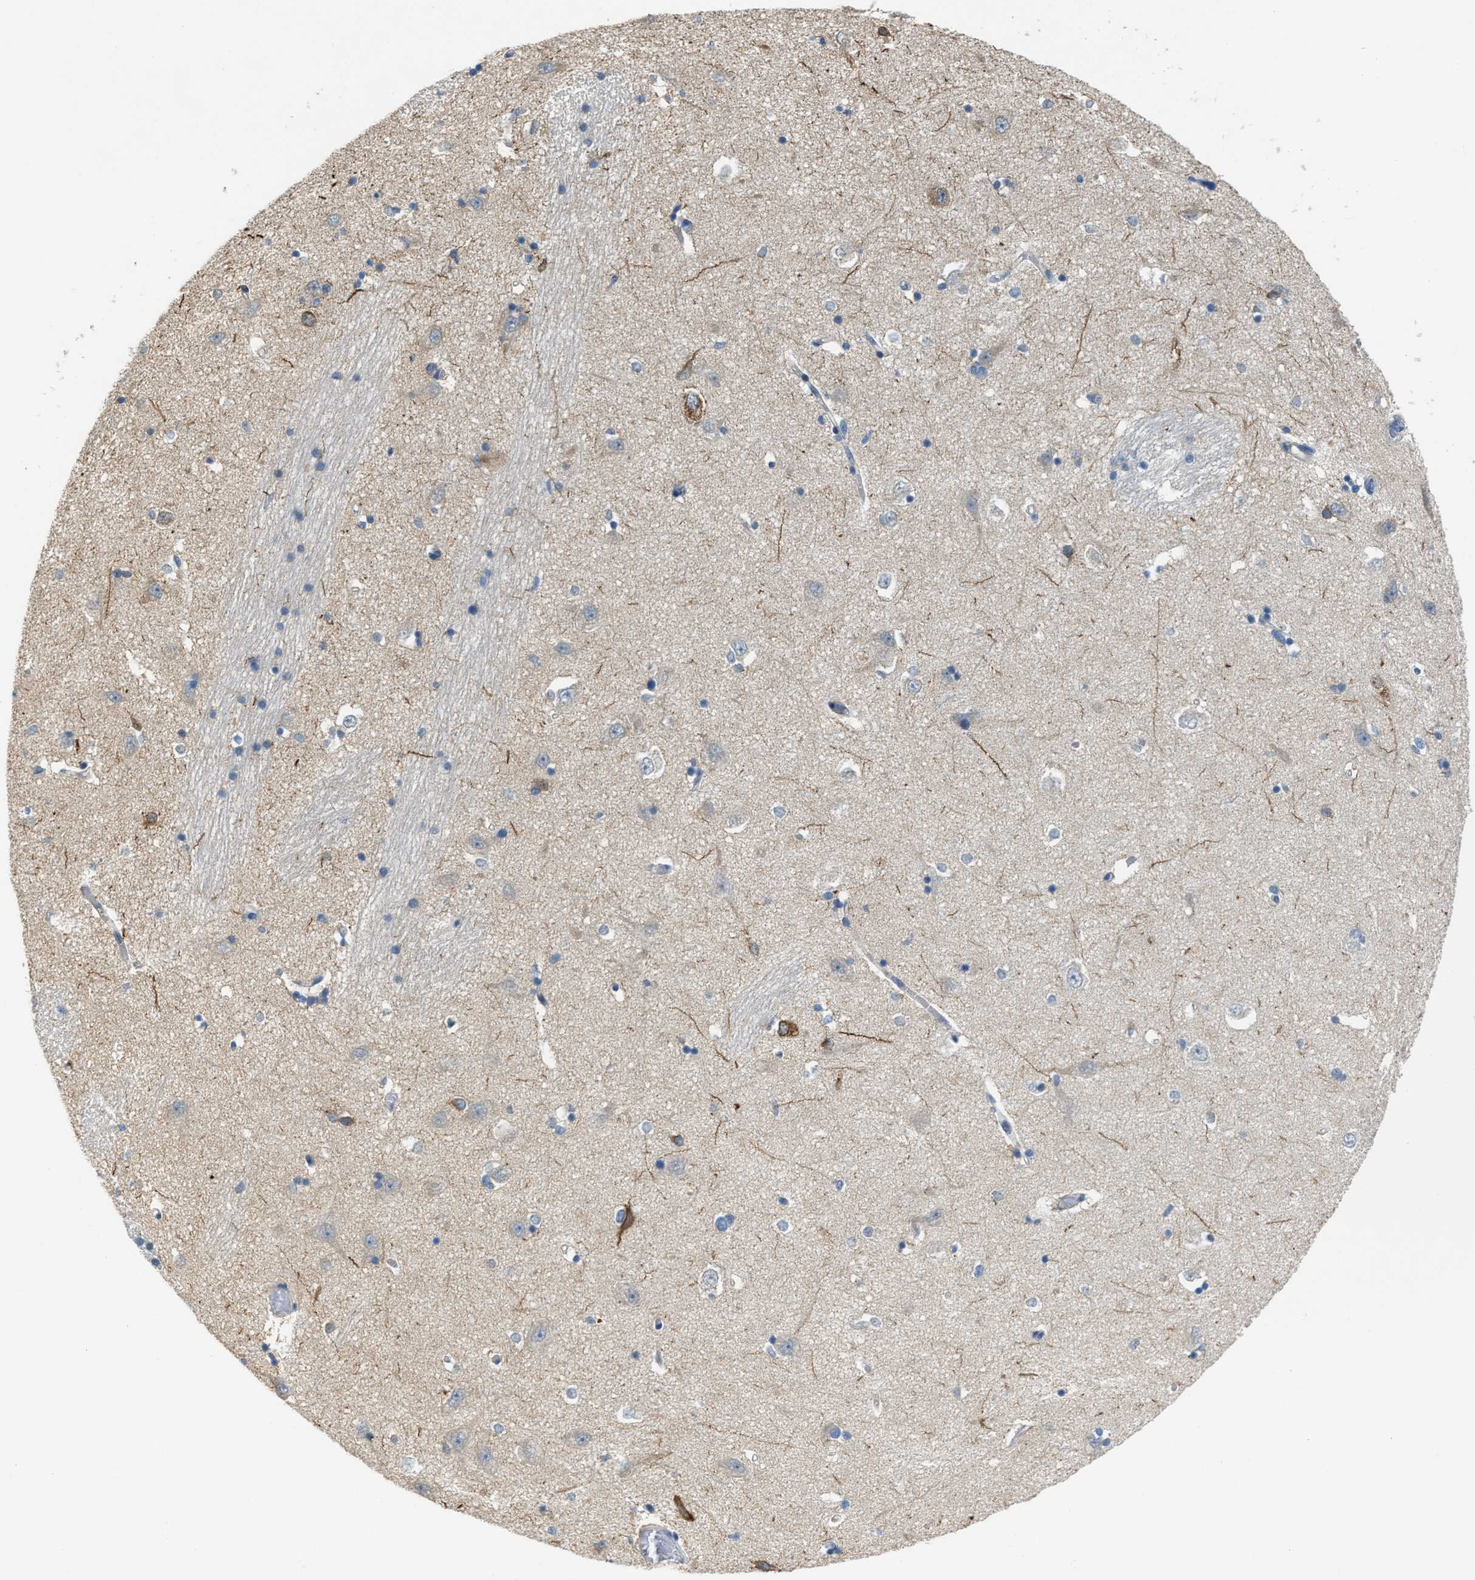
{"staining": {"intensity": "weak", "quantity": "<25%", "location": "cytoplasmic/membranous"}, "tissue": "hippocampus", "cell_type": "Glial cells", "image_type": "normal", "snomed": [{"axis": "morphology", "description": "Normal tissue, NOS"}, {"axis": "topography", "description": "Hippocampus"}], "caption": "Hippocampus stained for a protein using immunohistochemistry (IHC) demonstrates no expression glial cells.", "gene": "KLHDC10", "patient": {"sex": "male", "age": 45}}